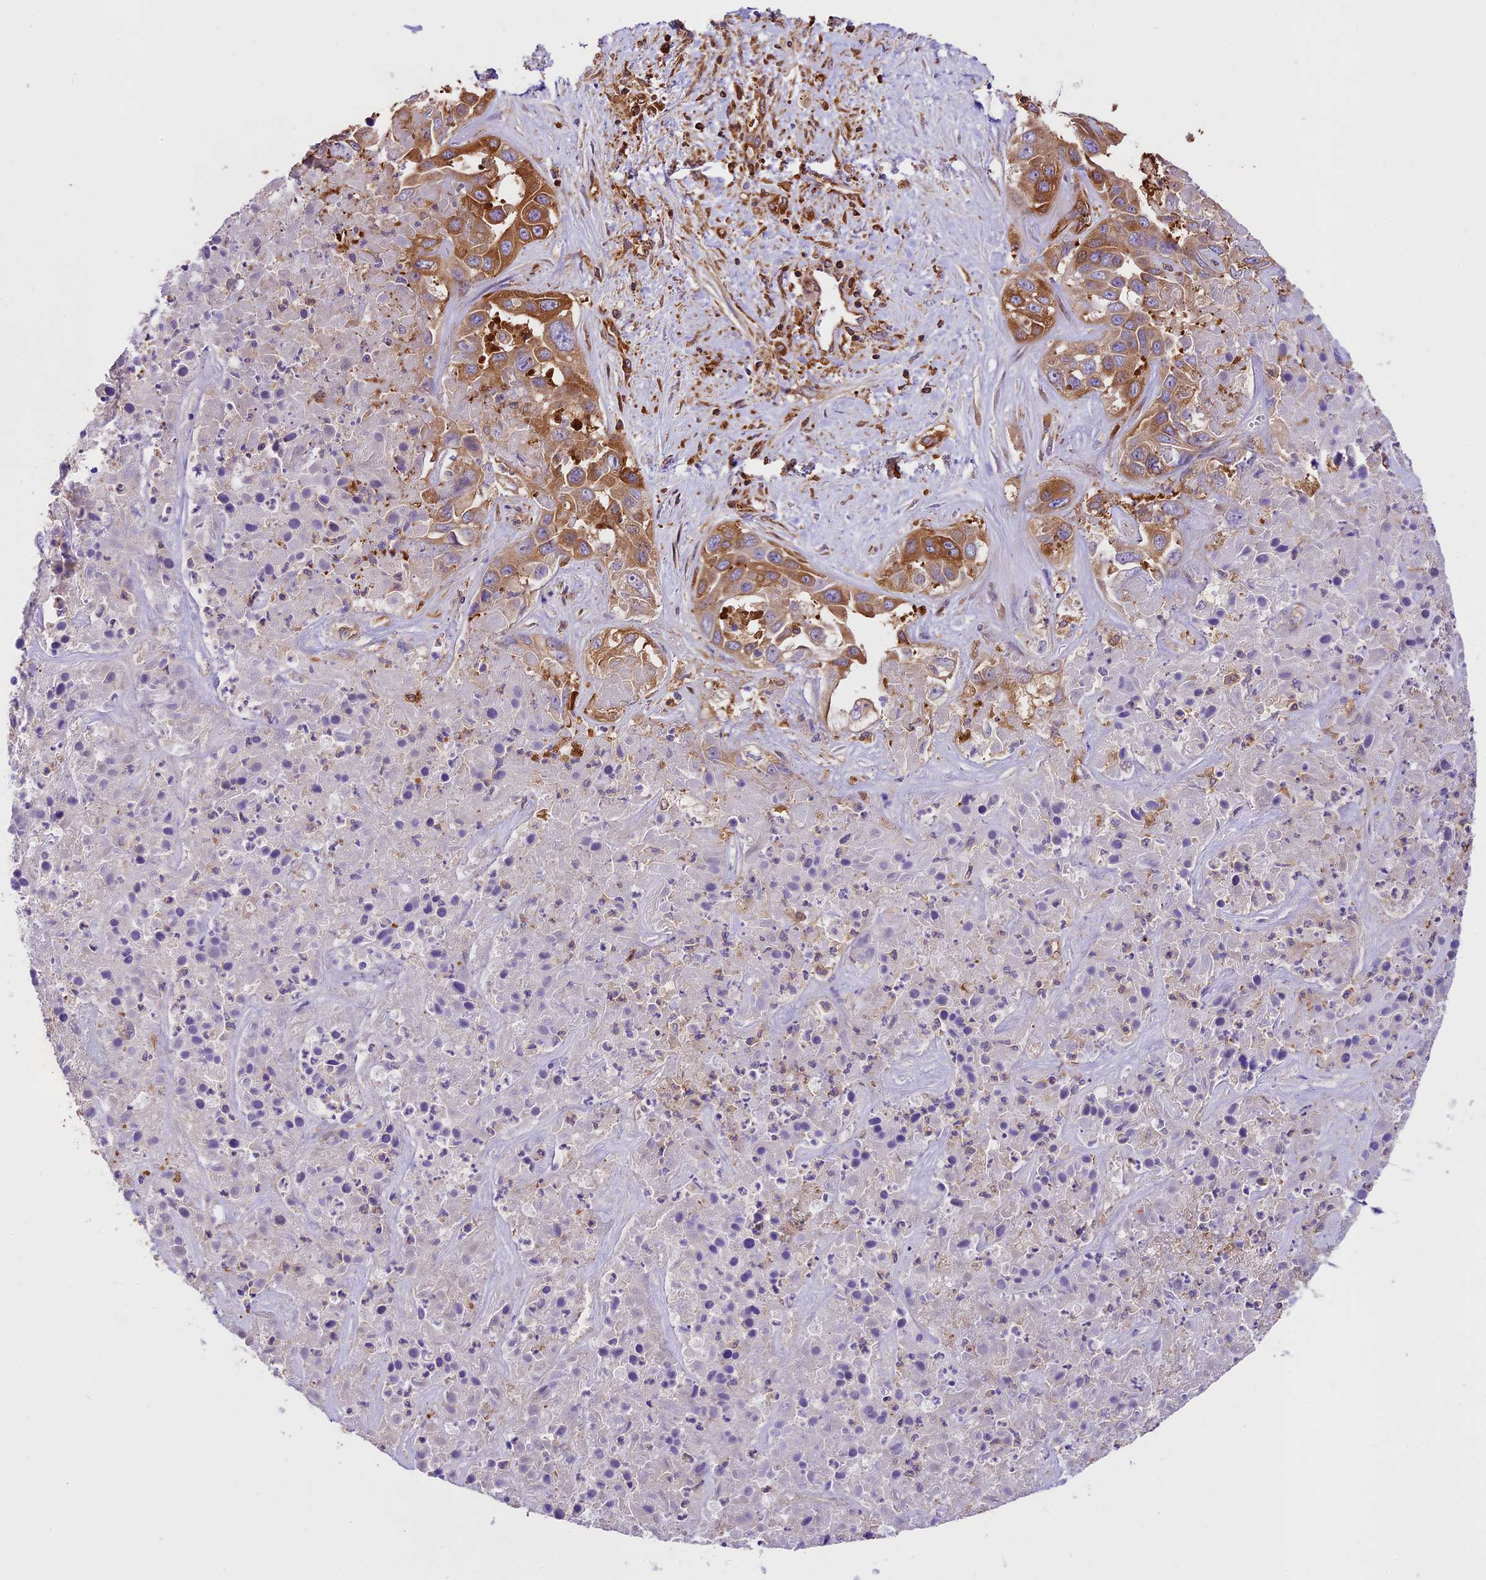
{"staining": {"intensity": "moderate", "quantity": ">75%", "location": "cytoplasmic/membranous"}, "tissue": "liver cancer", "cell_type": "Tumor cells", "image_type": "cancer", "snomed": [{"axis": "morphology", "description": "Cholangiocarcinoma"}, {"axis": "topography", "description": "Liver"}], "caption": "Immunohistochemical staining of liver cholangiocarcinoma demonstrates moderate cytoplasmic/membranous protein positivity in about >75% of tumor cells.", "gene": "KARS1", "patient": {"sex": "female", "age": 52}}